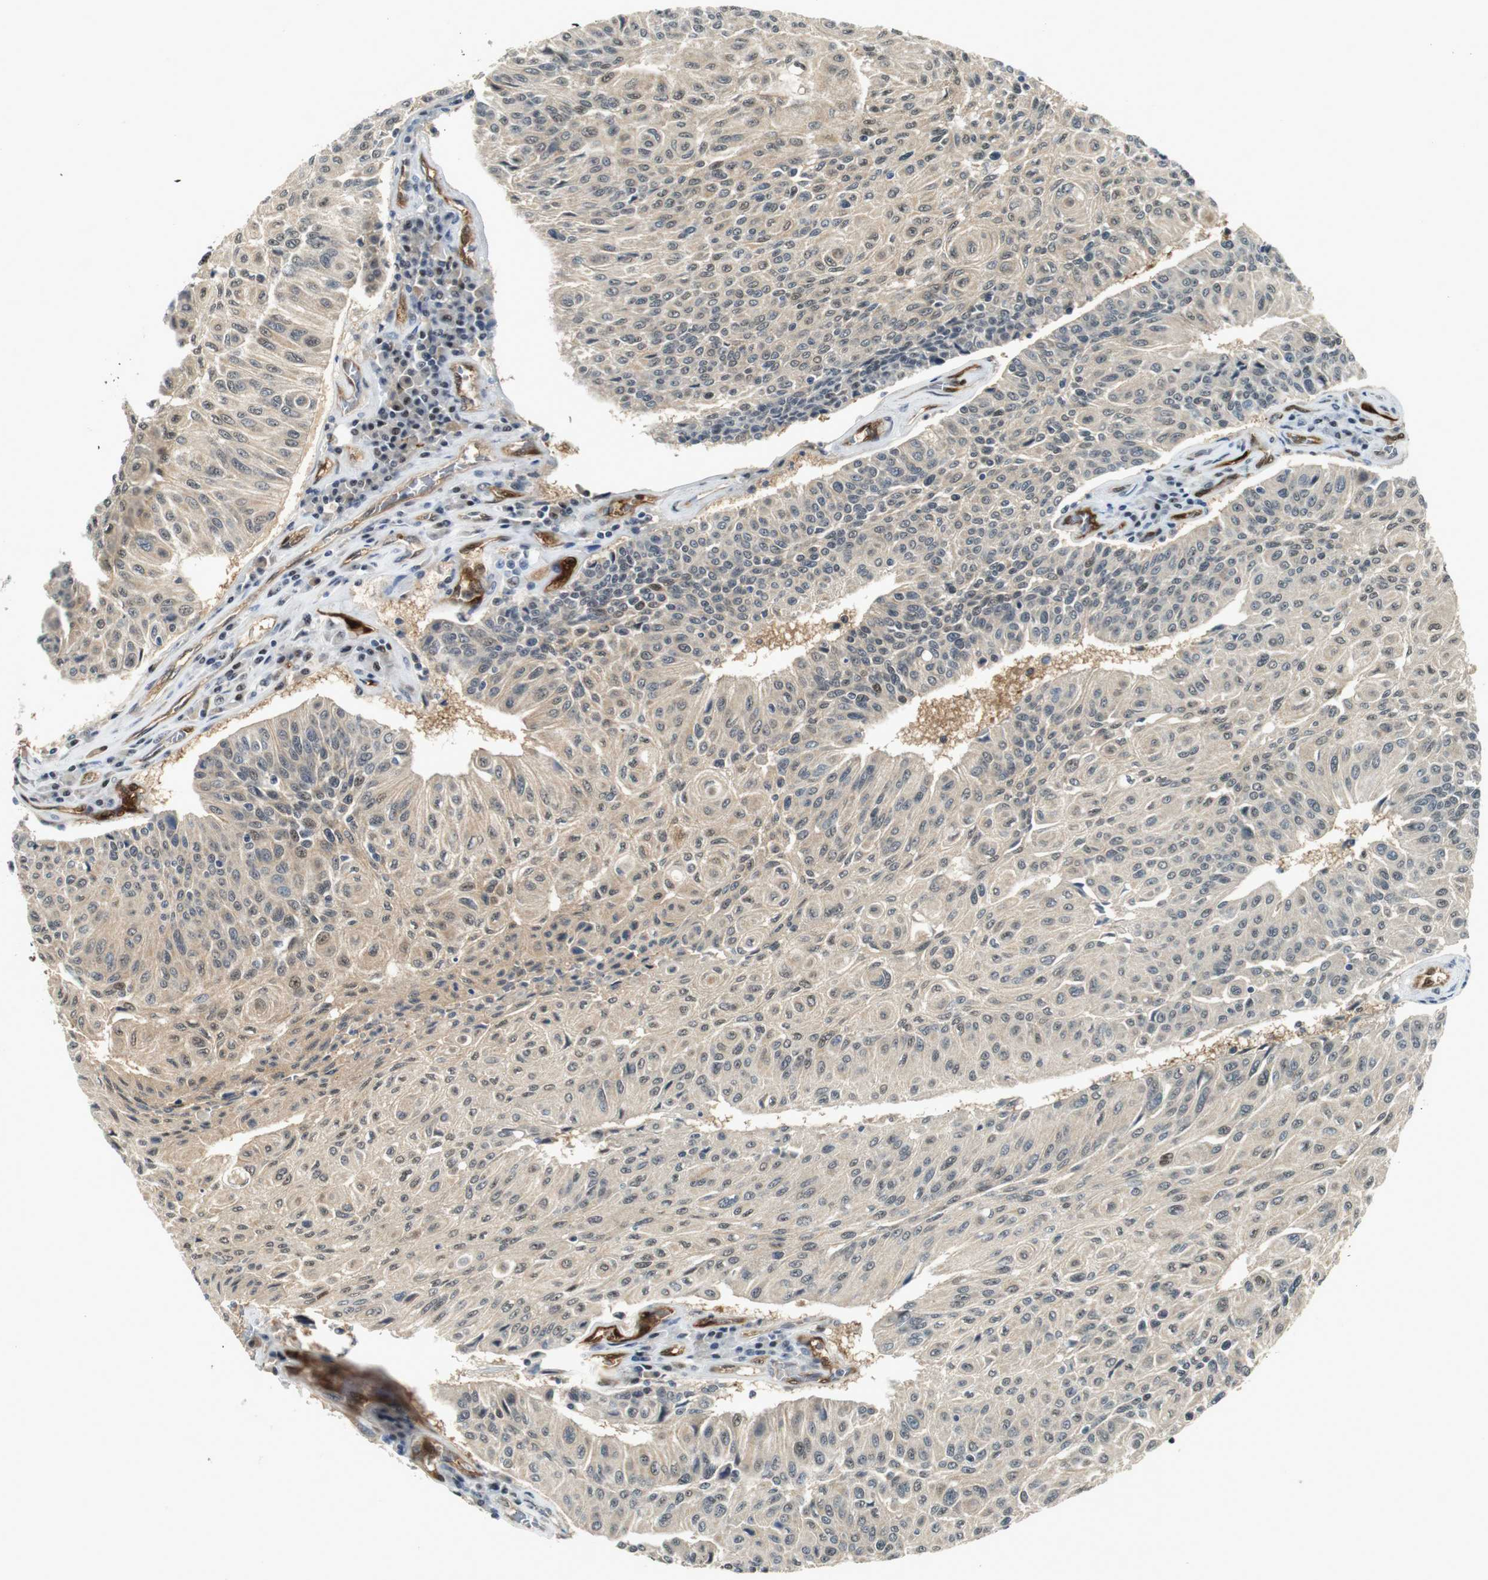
{"staining": {"intensity": "weak", "quantity": ">75%", "location": "cytoplasmic/membranous,nuclear"}, "tissue": "urothelial cancer", "cell_type": "Tumor cells", "image_type": "cancer", "snomed": [{"axis": "morphology", "description": "Urothelial carcinoma, High grade"}, {"axis": "topography", "description": "Urinary bladder"}], "caption": "Immunohistochemistry of human urothelial cancer exhibits low levels of weak cytoplasmic/membranous and nuclear staining in approximately >75% of tumor cells. The protein of interest is shown in brown color, while the nuclei are stained blue.", "gene": "LXN", "patient": {"sex": "male", "age": 66}}